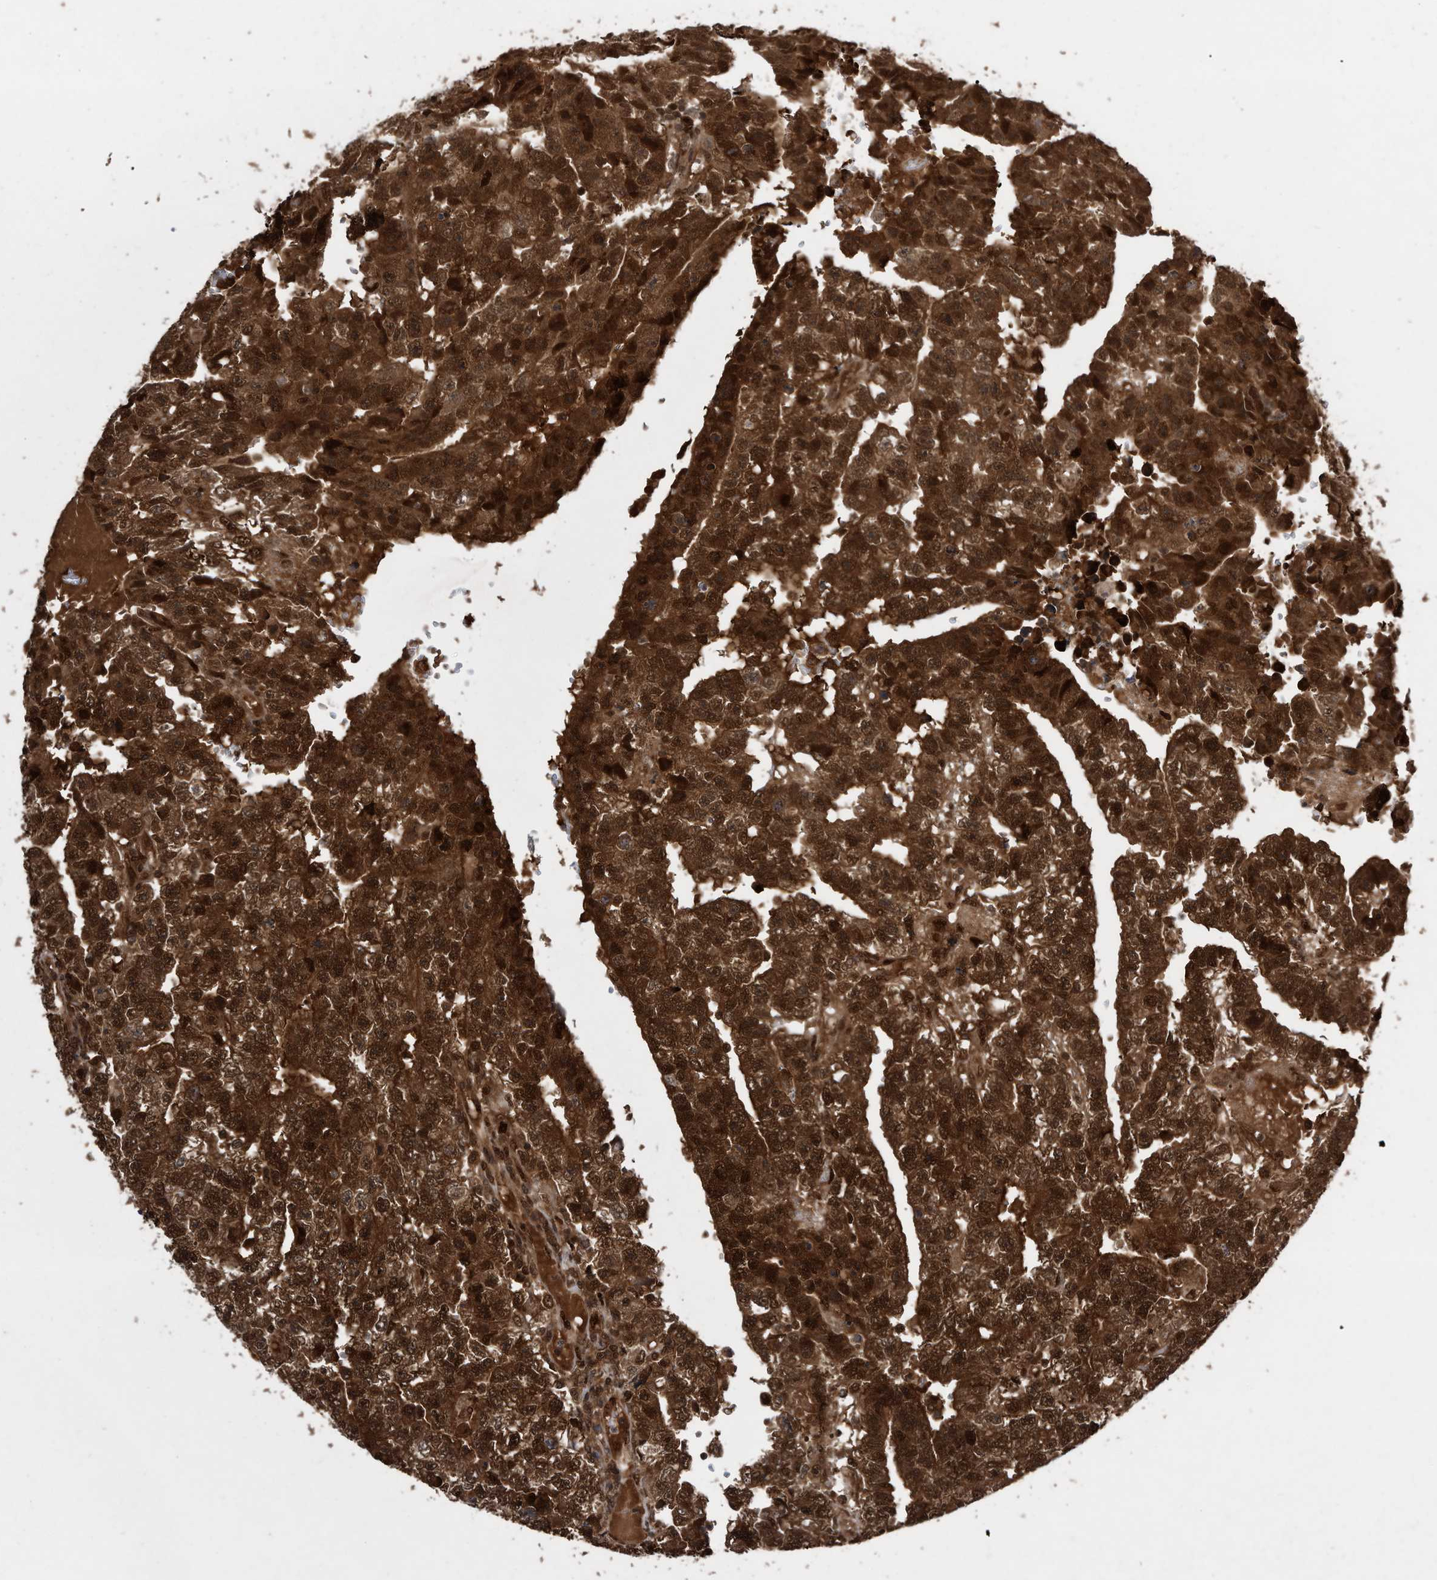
{"staining": {"intensity": "strong", "quantity": ">75%", "location": "cytoplasmic/membranous,nuclear"}, "tissue": "testis cancer", "cell_type": "Tumor cells", "image_type": "cancer", "snomed": [{"axis": "morphology", "description": "Carcinoma, Embryonal, NOS"}, {"axis": "topography", "description": "Testis"}], "caption": "Tumor cells show high levels of strong cytoplasmic/membranous and nuclear expression in about >75% of cells in embryonal carcinoma (testis).", "gene": "RAD23B", "patient": {"sex": "male", "age": 25}}